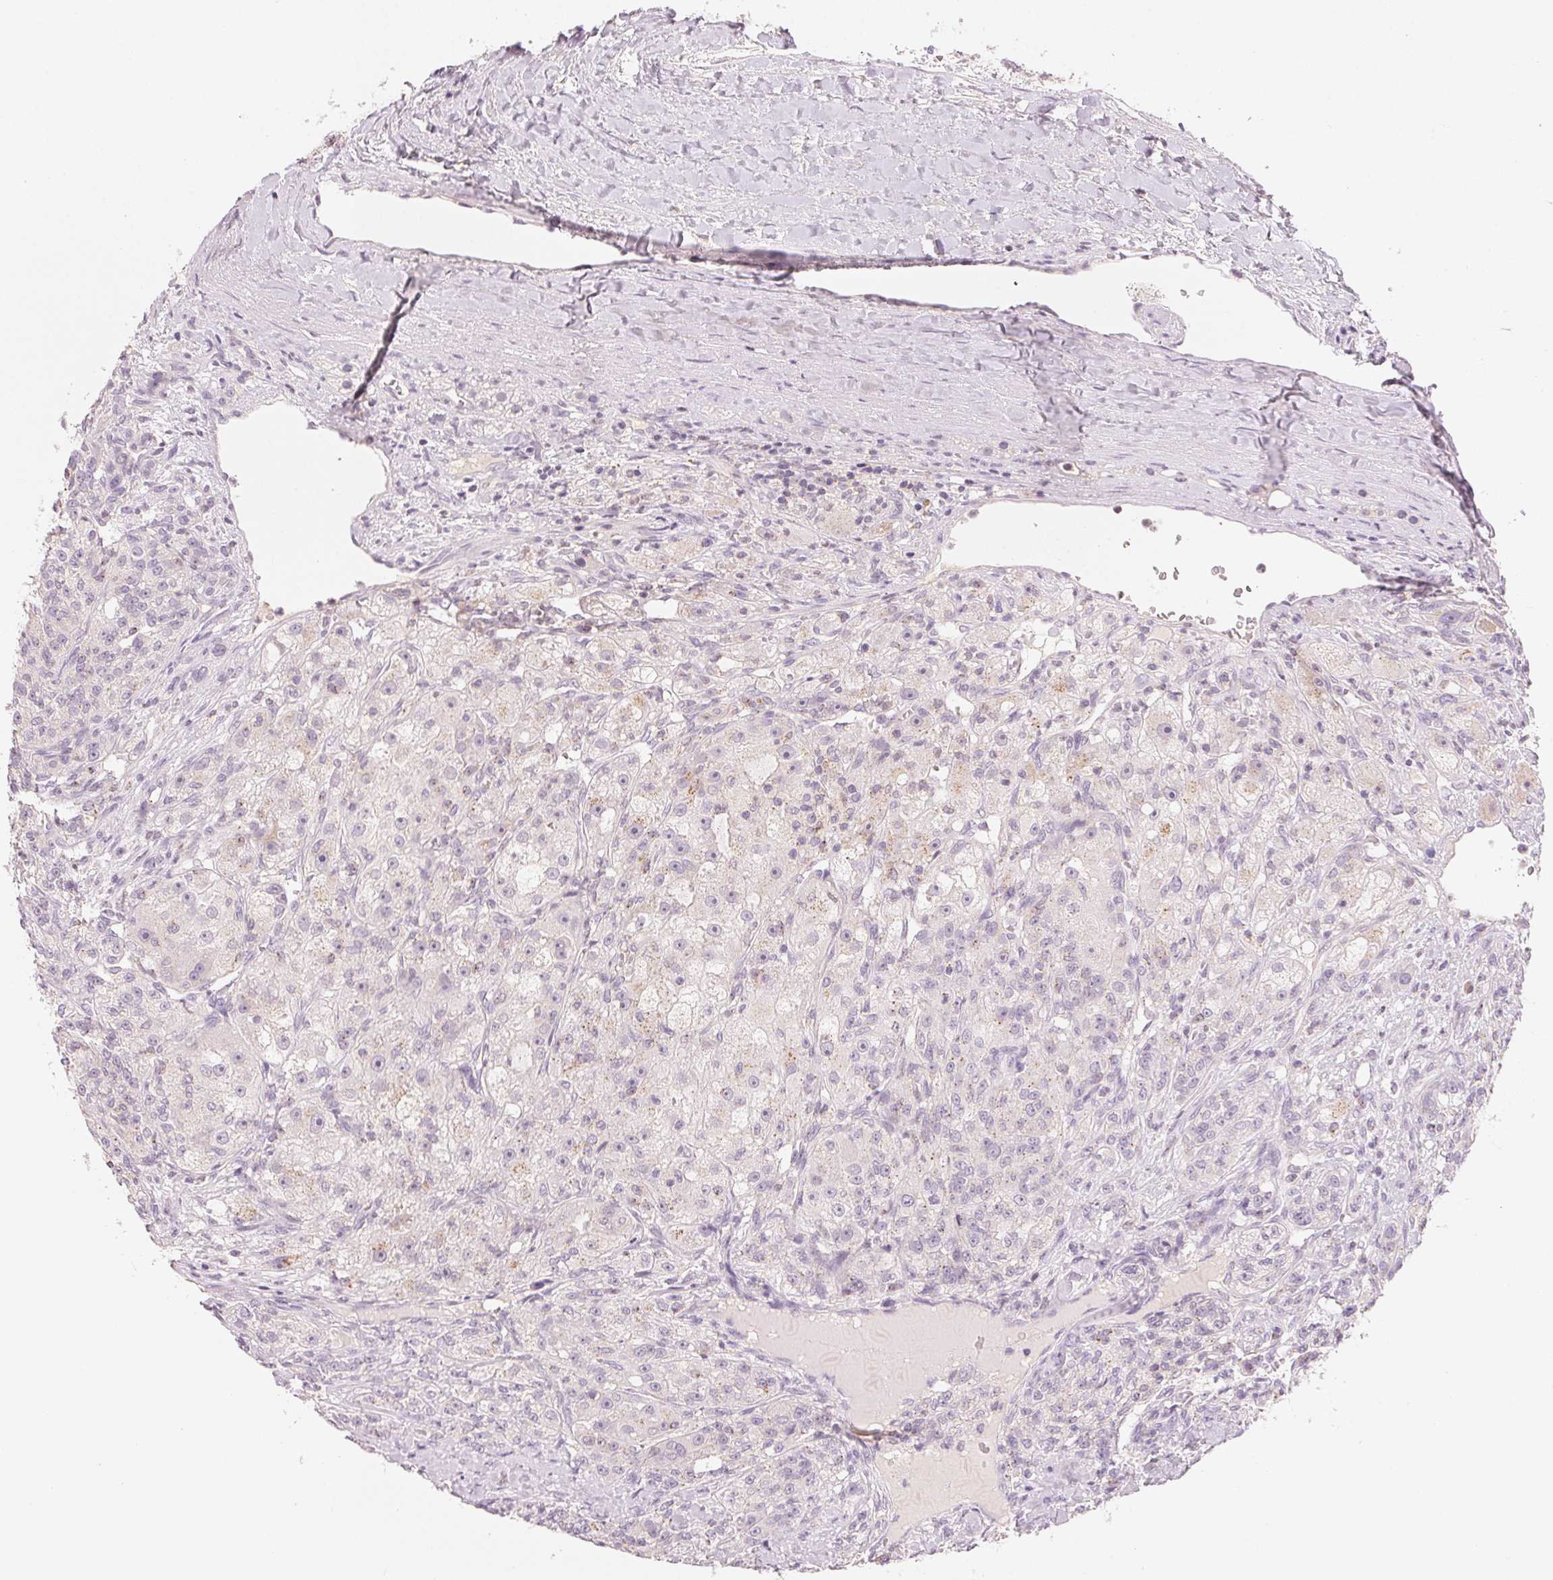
{"staining": {"intensity": "negative", "quantity": "none", "location": "none"}, "tissue": "renal cancer", "cell_type": "Tumor cells", "image_type": "cancer", "snomed": [{"axis": "morphology", "description": "Adenocarcinoma, NOS"}, {"axis": "topography", "description": "Kidney"}], "caption": "Immunohistochemistry histopathology image of adenocarcinoma (renal) stained for a protein (brown), which shows no positivity in tumor cells. The staining is performed using DAB brown chromogen with nuclei counter-stained in using hematoxylin.", "gene": "HOXB13", "patient": {"sex": "female", "age": 63}}